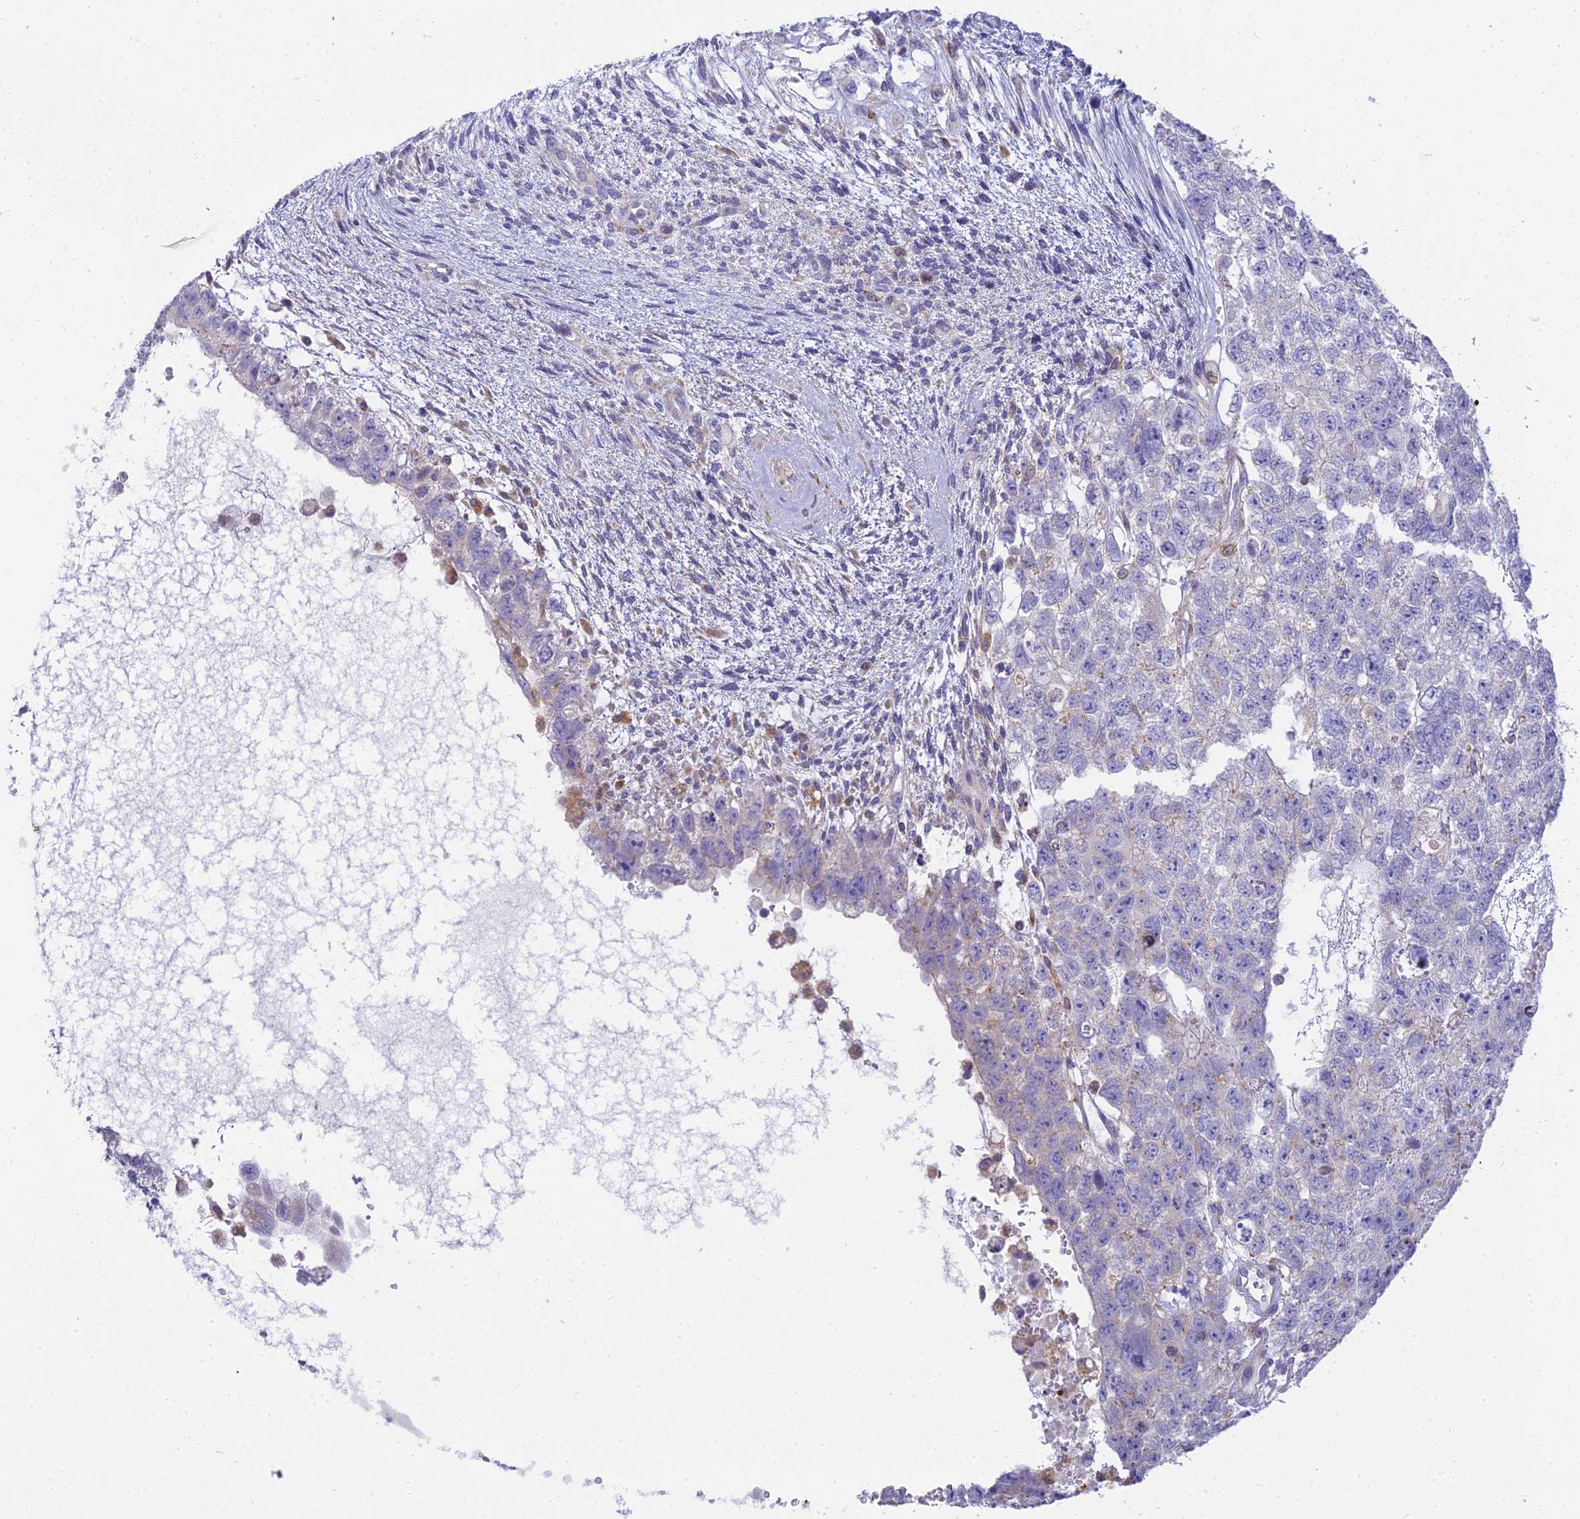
{"staining": {"intensity": "negative", "quantity": "none", "location": "none"}, "tissue": "testis cancer", "cell_type": "Tumor cells", "image_type": "cancer", "snomed": [{"axis": "morphology", "description": "Carcinoma, Embryonal, NOS"}, {"axis": "topography", "description": "Testis"}], "caption": "Image shows no significant protein staining in tumor cells of testis cancer.", "gene": "CLCN7", "patient": {"sex": "male", "age": 26}}